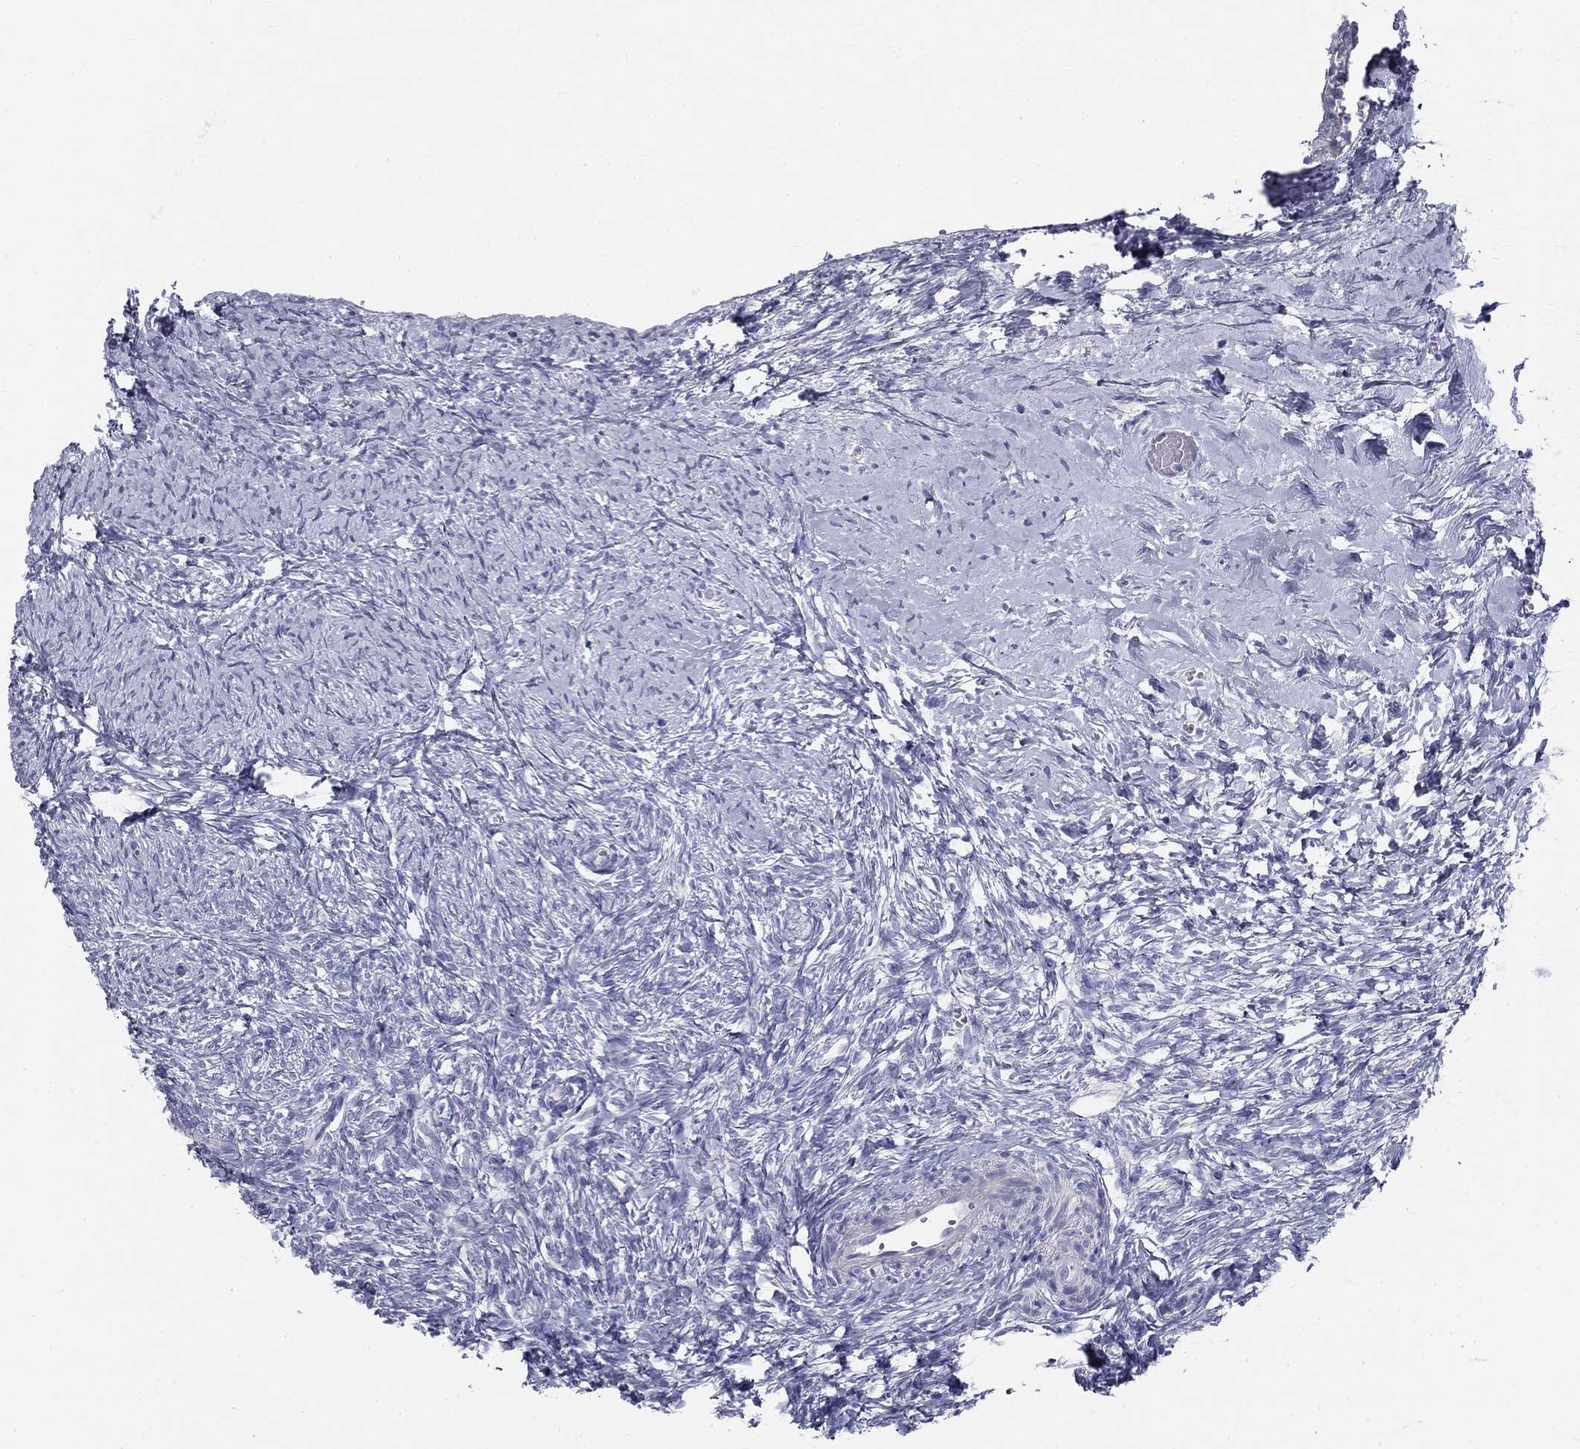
{"staining": {"intensity": "negative", "quantity": "none", "location": "none"}, "tissue": "ovary", "cell_type": "Follicle cells", "image_type": "normal", "snomed": [{"axis": "morphology", "description": "Normal tissue, NOS"}, {"axis": "topography", "description": "Ovary"}], "caption": "High power microscopy photomicrograph of an IHC image of benign ovary, revealing no significant expression in follicle cells. Brightfield microscopy of immunohistochemistry stained with DAB (3,3'-diaminobenzidine) (brown) and hematoxylin (blue), captured at high magnification.", "gene": "GALNTL5", "patient": {"sex": "female", "age": 43}}